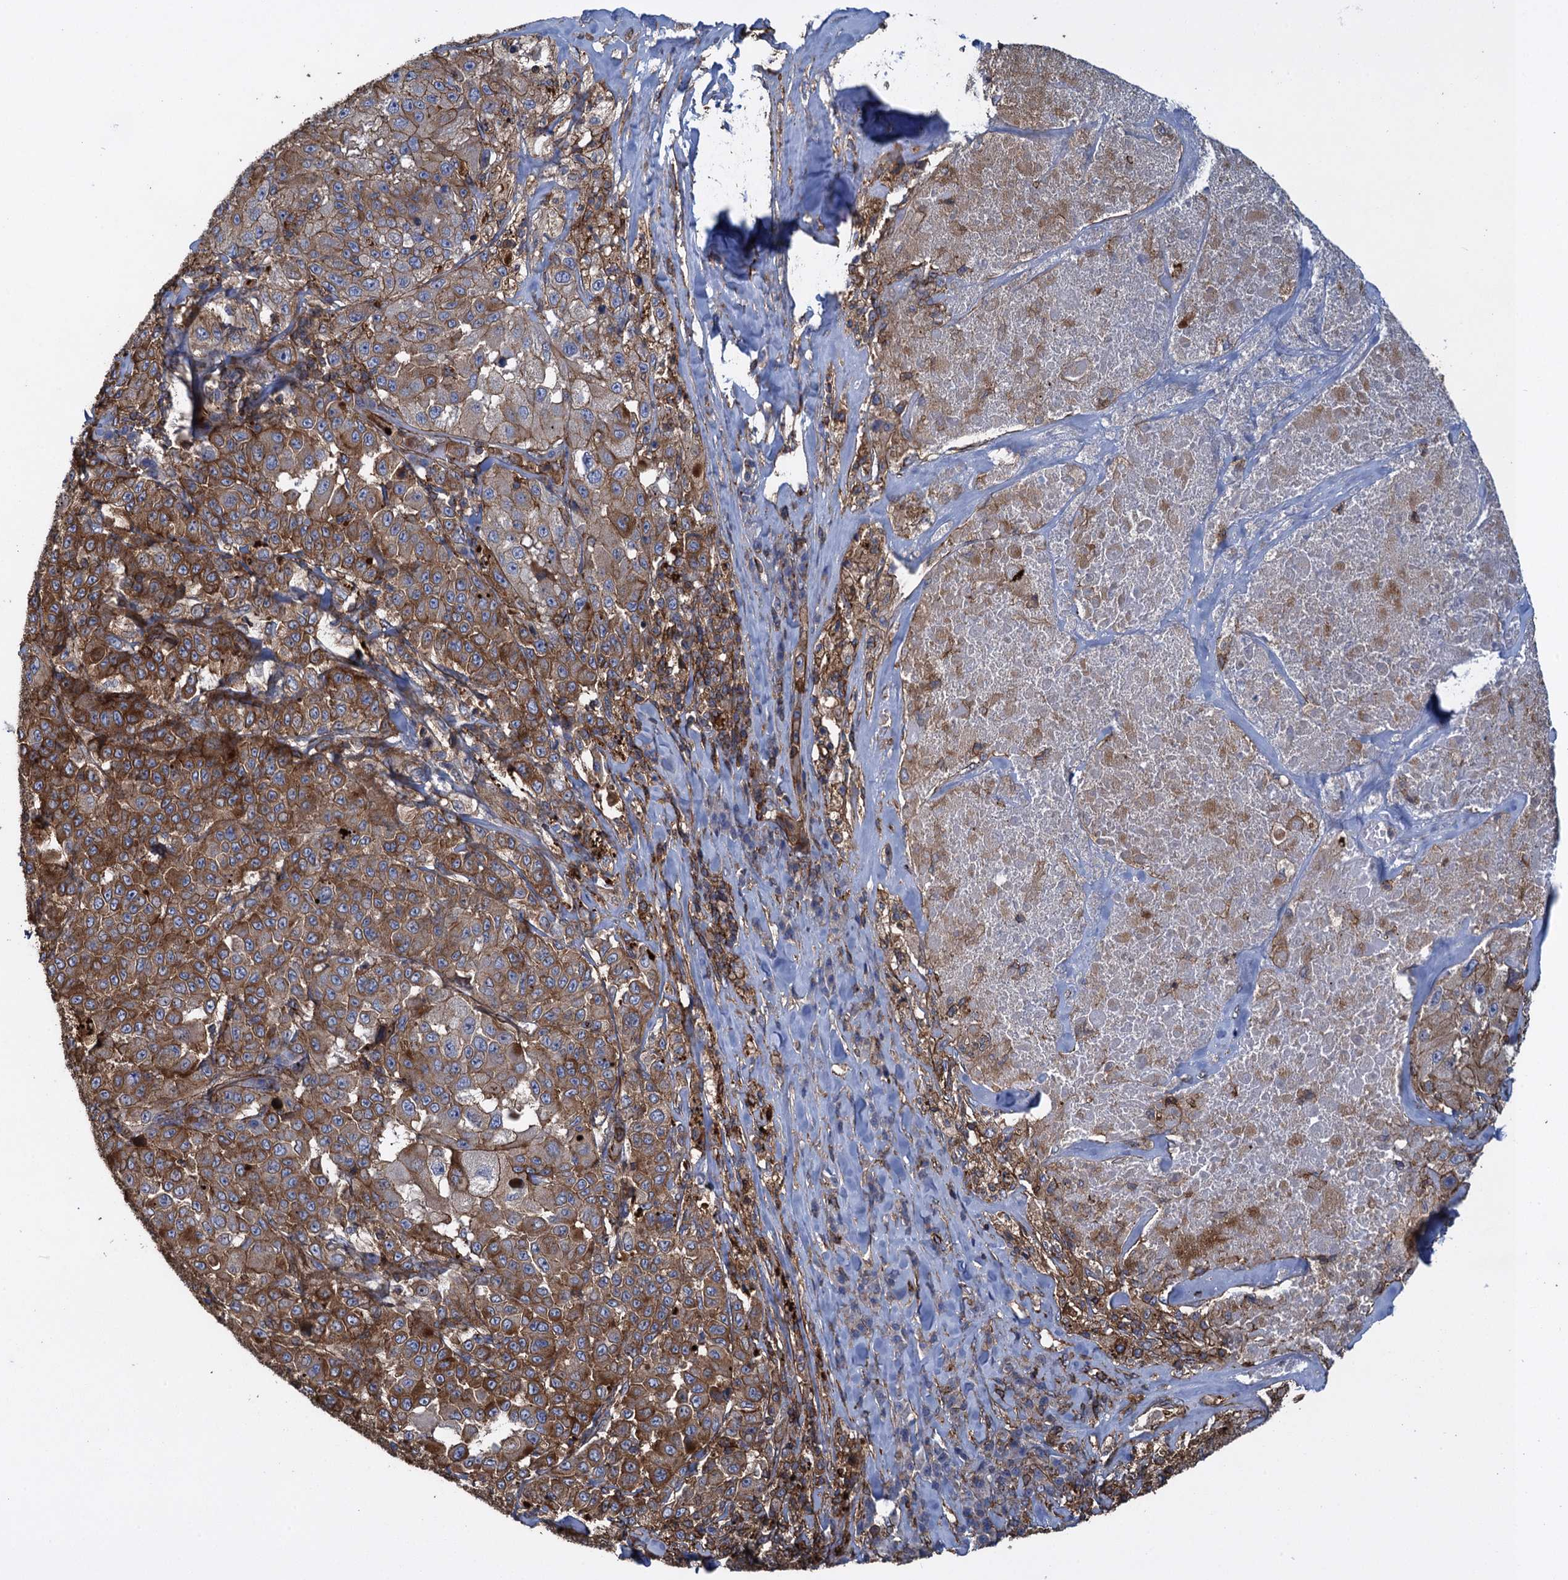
{"staining": {"intensity": "moderate", "quantity": "25%-75%", "location": "cytoplasmic/membranous"}, "tissue": "melanoma", "cell_type": "Tumor cells", "image_type": "cancer", "snomed": [{"axis": "morphology", "description": "Malignant melanoma, Metastatic site"}, {"axis": "topography", "description": "Lymph node"}], "caption": "Immunohistochemistry photomicrograph of neoplastic tissue: human malignant melanoma (metastatic site) stained using immunohistochemistry shows medium levels of moderate protein expression localized specifically in the cytoplasmic/membranous of tumor cells, appearing as a cytoplasmic/membranous brown color.", "gene": "PROSER2", "patient": {"sex": "male", "age": 62}}